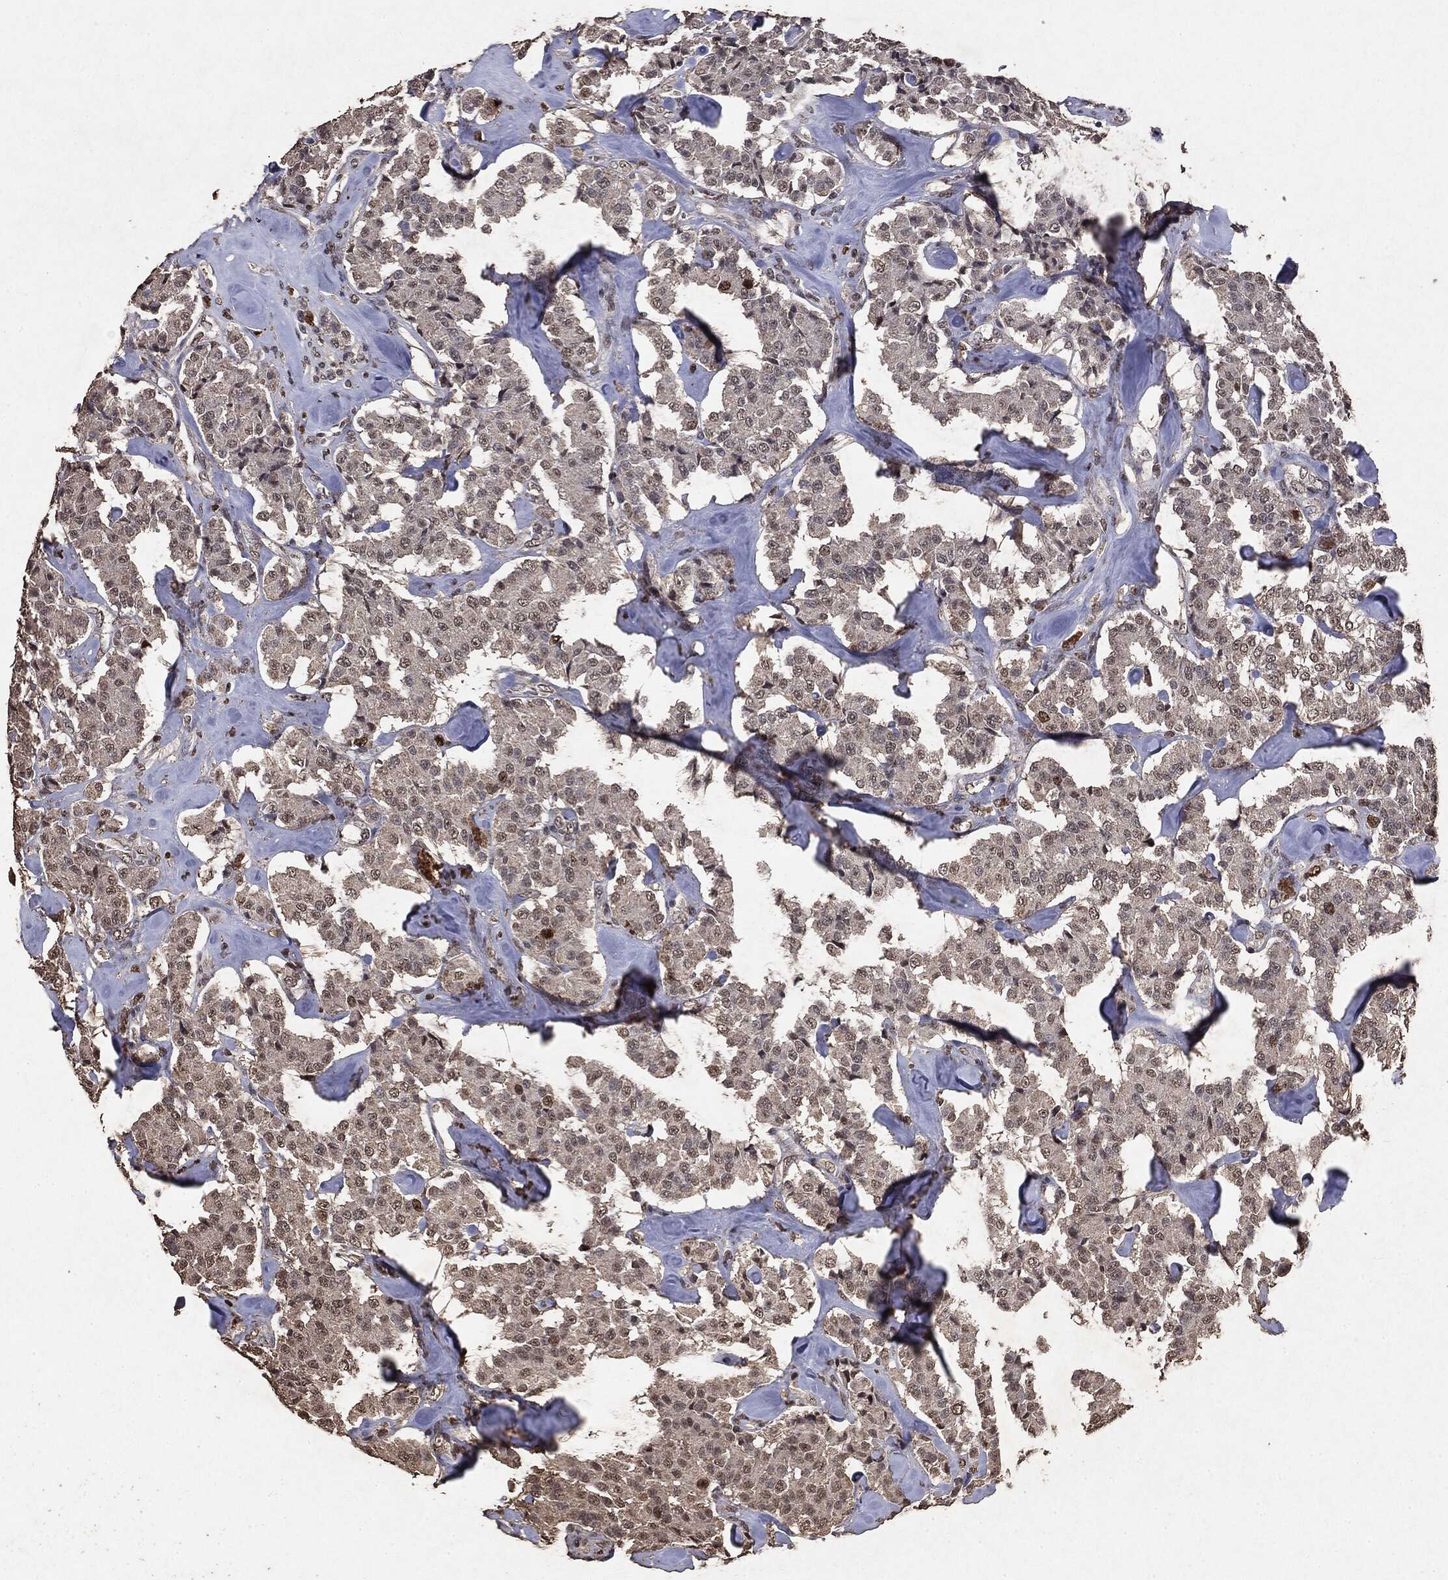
{"staining": {"intensity": "moderate", "quantity": "<25%", "location": "nuclear"}, "tissue": "carcinoid", "cell_type": "Tumor cells", "image_type": "cancer", "snomed": [{"axis": "morphology", "description": "Carcinoid, malignant, NOS"}, {"axis": "topography", "description": "Pancreas"}], "caption": "High-magnification brightfield microscopy of malignant carcinoid stained with DAB (brown) and counterstained with hematoxylin (blue). tumor cells exhibit moderate nuclear expression is present in approximately<25% of cells.", "gene": "RAD18", "patient": {"sex": "male", "age": 41}}